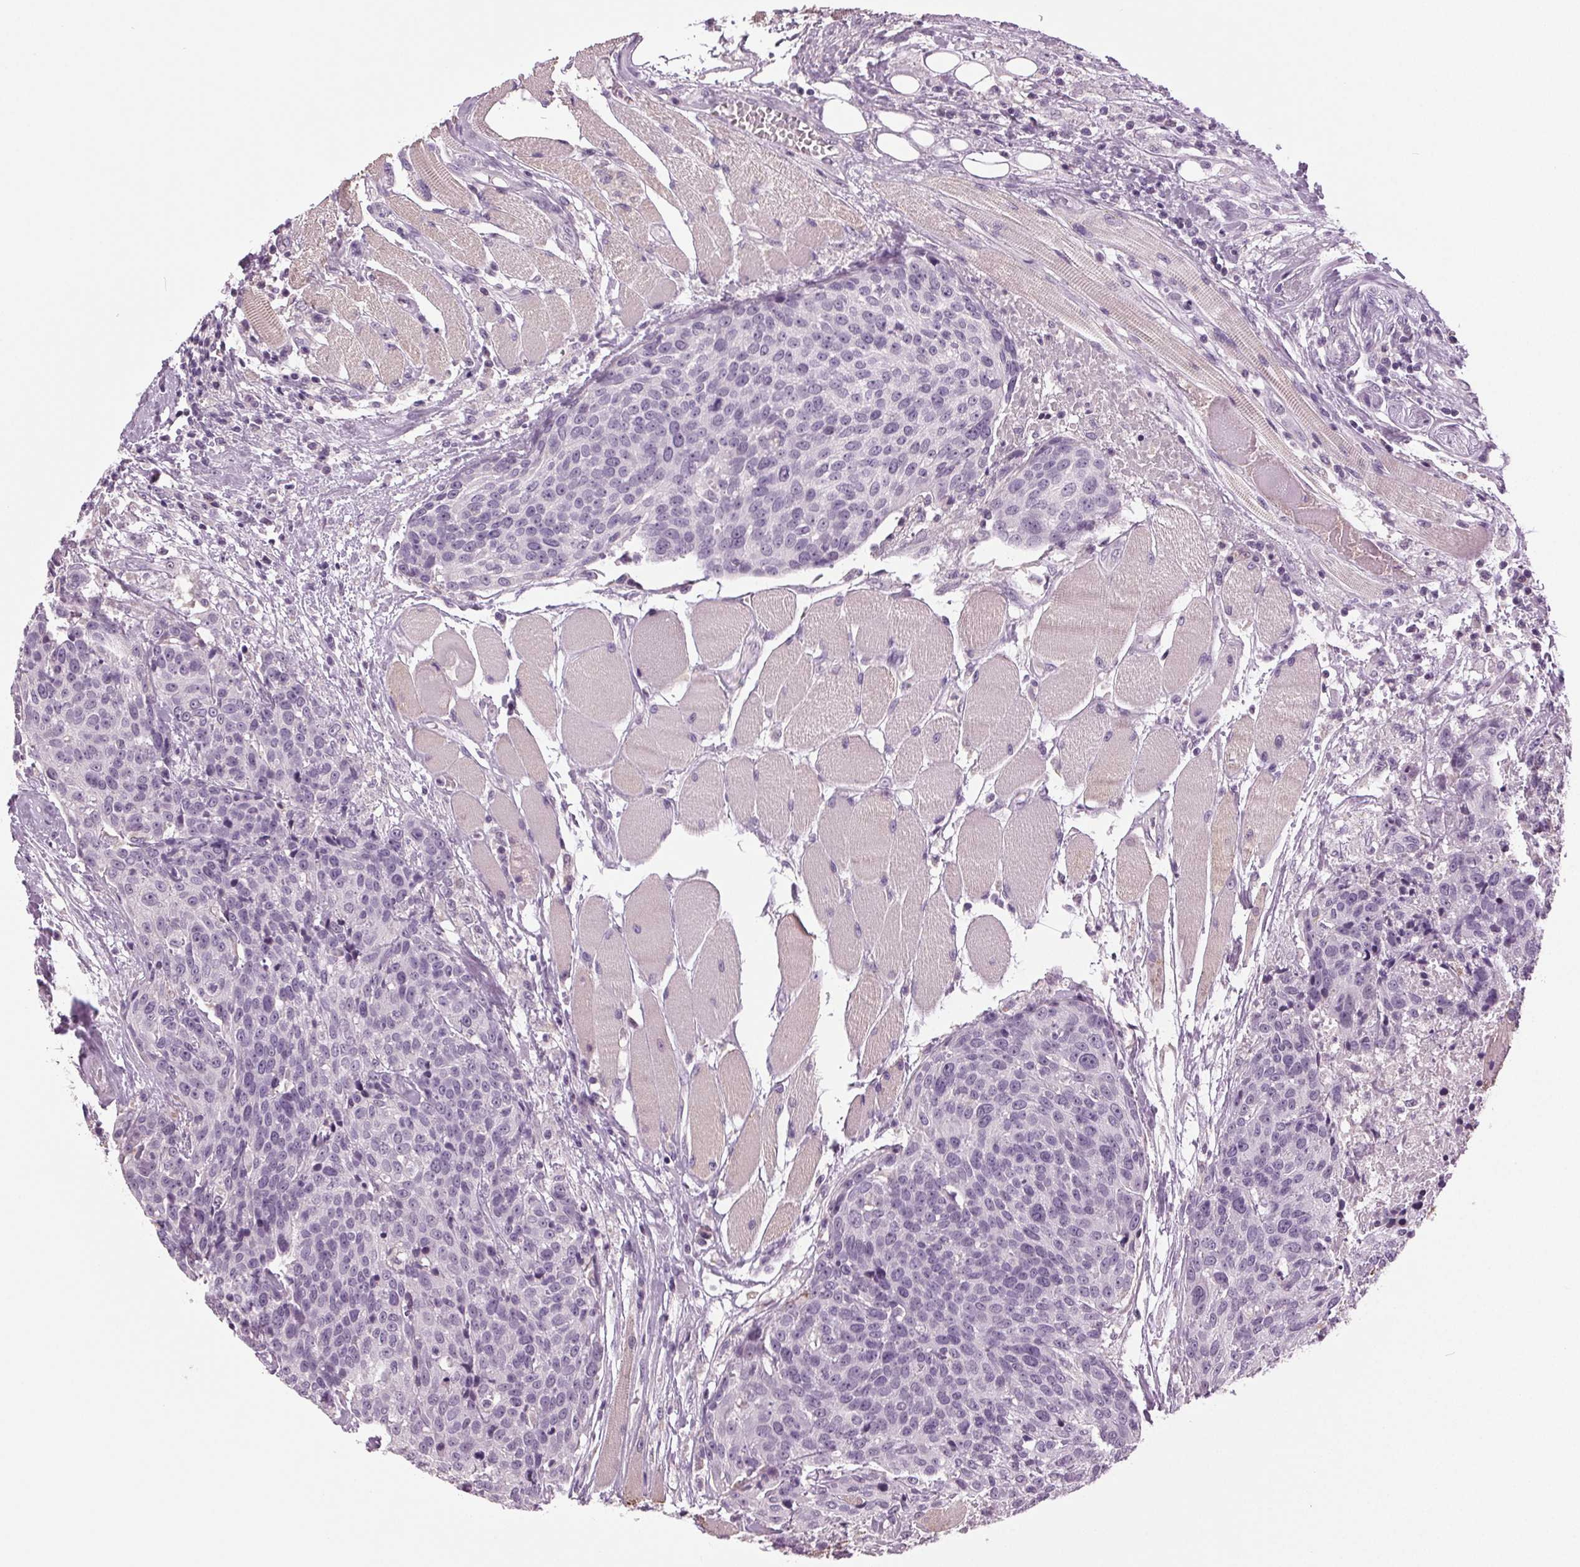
{"staining": {"intensity": "negative", "quantity": "none", "location": "none"}, "tissue": "head and neck cancer", "cell_type": "Tumor cells", "image_type": "cancer", "snomed": [{"axis": "morphology", "description": "Squamous cell carcinoma, NOS"}, {"axis": "topography", "description": "Oral tissue"}, {"axis": "topography", "description": "Head-Neck"}], "caption": "The photomicrograph demonstrates no staining of tumor cells in head and neck squamous cell carcinoma.", "gene": "DNAH12", "patient": {"sex": "male", "age": 64}}